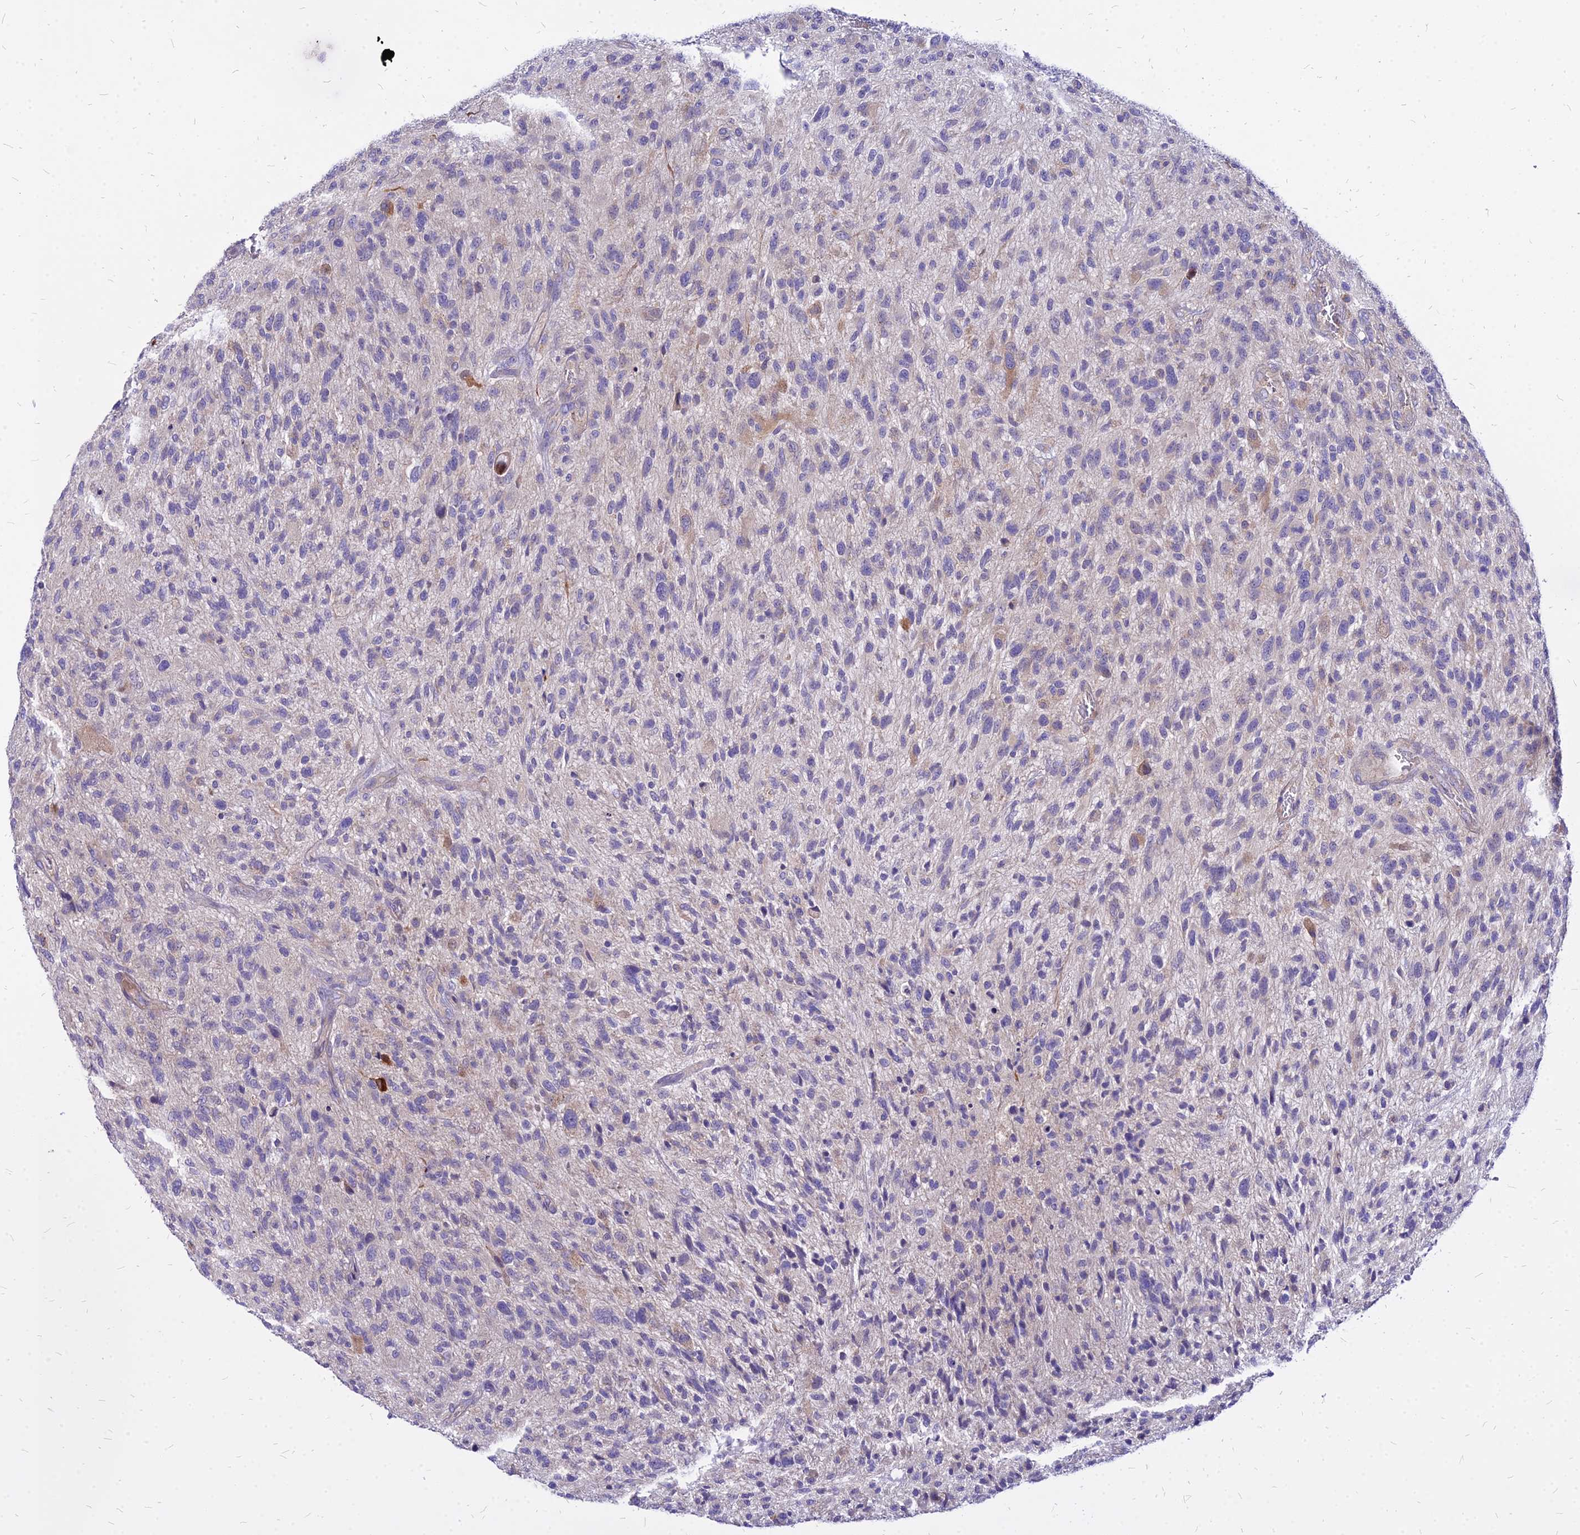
{"staining": {"intensity": "negative", "quantity": "none", "location": "none"}, "tissue": "glioma", "cell_type": "Tumor cells", "image_type": "cancer", "snomed": [{"axis": "morphology", "description": "Glioma, malignant, High grade"}, {"axis": "topography", "description": "Brain"}], "caption": "This photomicrograph is of glioma stained with immunohistochemistry (IHC) to label a protein in brown with the nuclei are counter-stained blue. There is no positivity in tumor cells.", "gene": "COMMD10", "patient": {"sex": "male", "age": 47}}